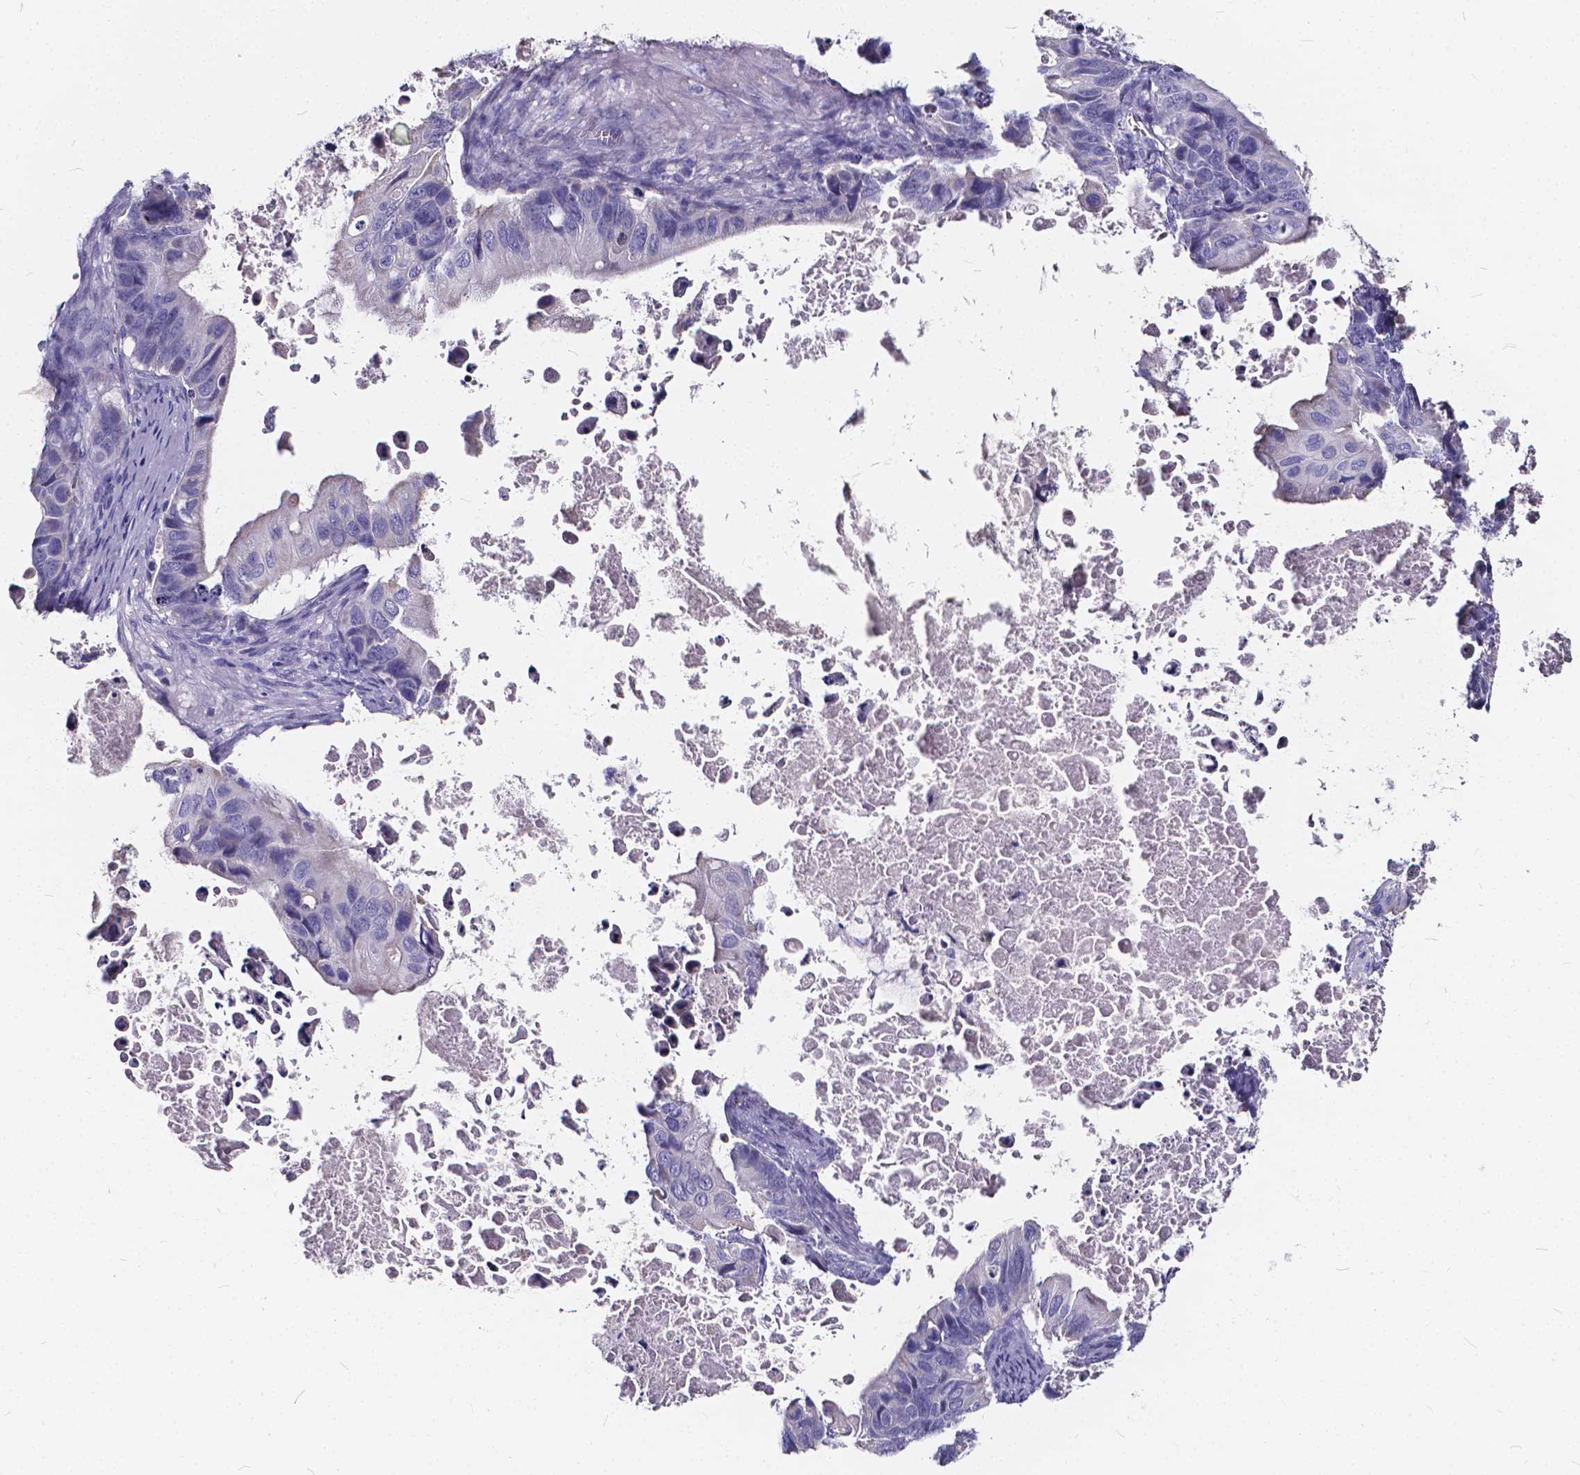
{"staining": {"intensity": "negative", "quantity": "none", "location": "none"}, "tissue": "ovarian cancer", "cell_type": "Tumor cells", "image_type": "cancer", "snomed": [{"axis": "morphology", "description": "Cystadenocarcinoma, mucinous, NOS"}, {"axis": "topography", "description": "Ovary"}], "caption": "This is an immunohistochemistry (IHC) image of ovarian cancer. There is no staining in tumor cells.", "gene": "SPEF2", "patient": {"sex": "female", "age": 64}}